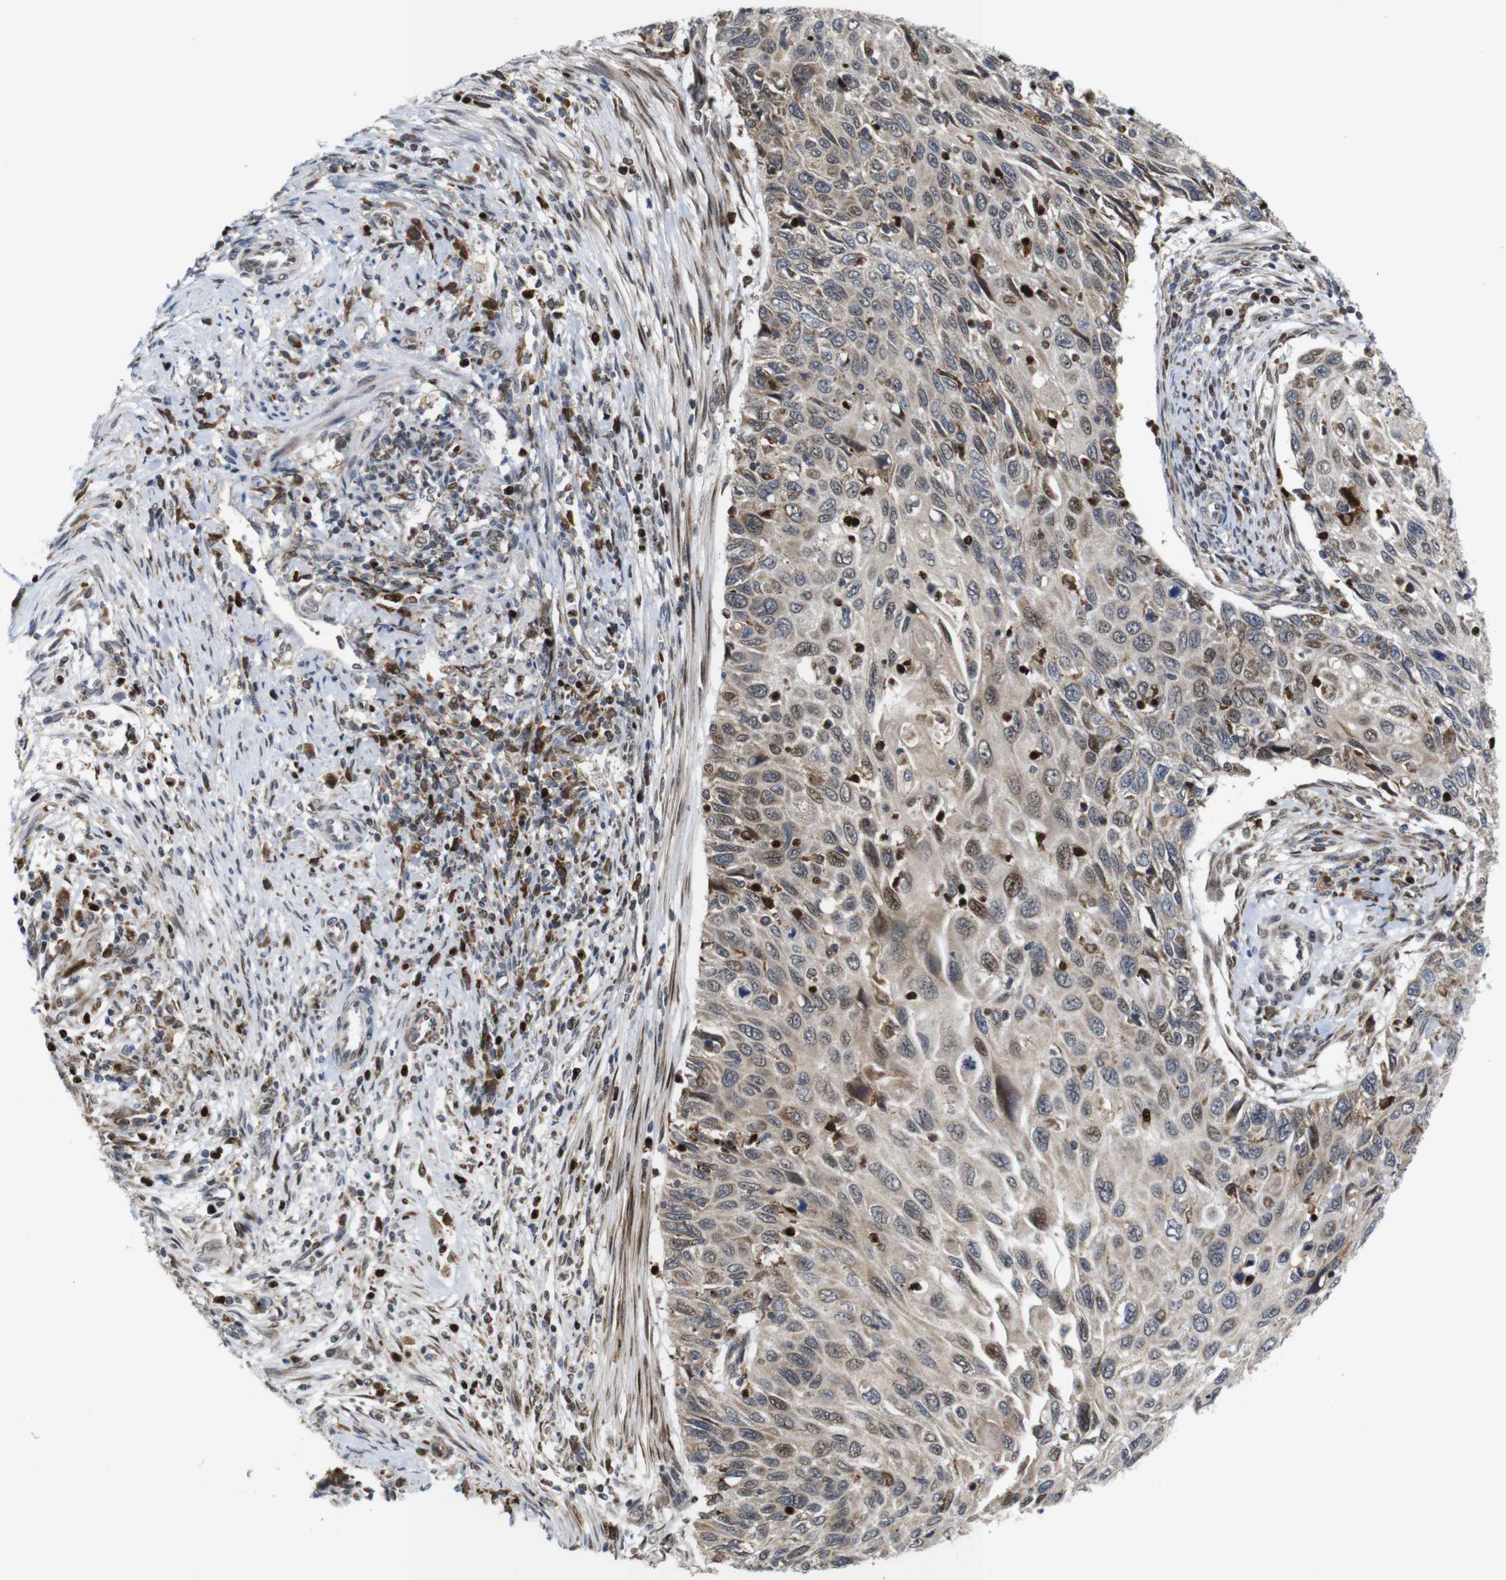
{"staining": {"intensity": "weak", "quantity": "25%-75%", "location": "cytoplasmic/membranous,nuclear"}, "tissue": "cervical cancer", "cell_type": "Tumor cells", "image_type": "cancer", "snomed": [{"axis": "morphology", "description": "Squamous cell carcinoma, NOS"}, {"axis": "topography", "description": "Cervix"}], "caption": "Cervical squamous cell carcinoma stained with a brown dye reveals weak cytoplasmic/membranous and nuclear positive staining in about 25%-75% of tumor cells.", "gene": "PTPN1", "patient": {"sex": "female", "age": 70}}